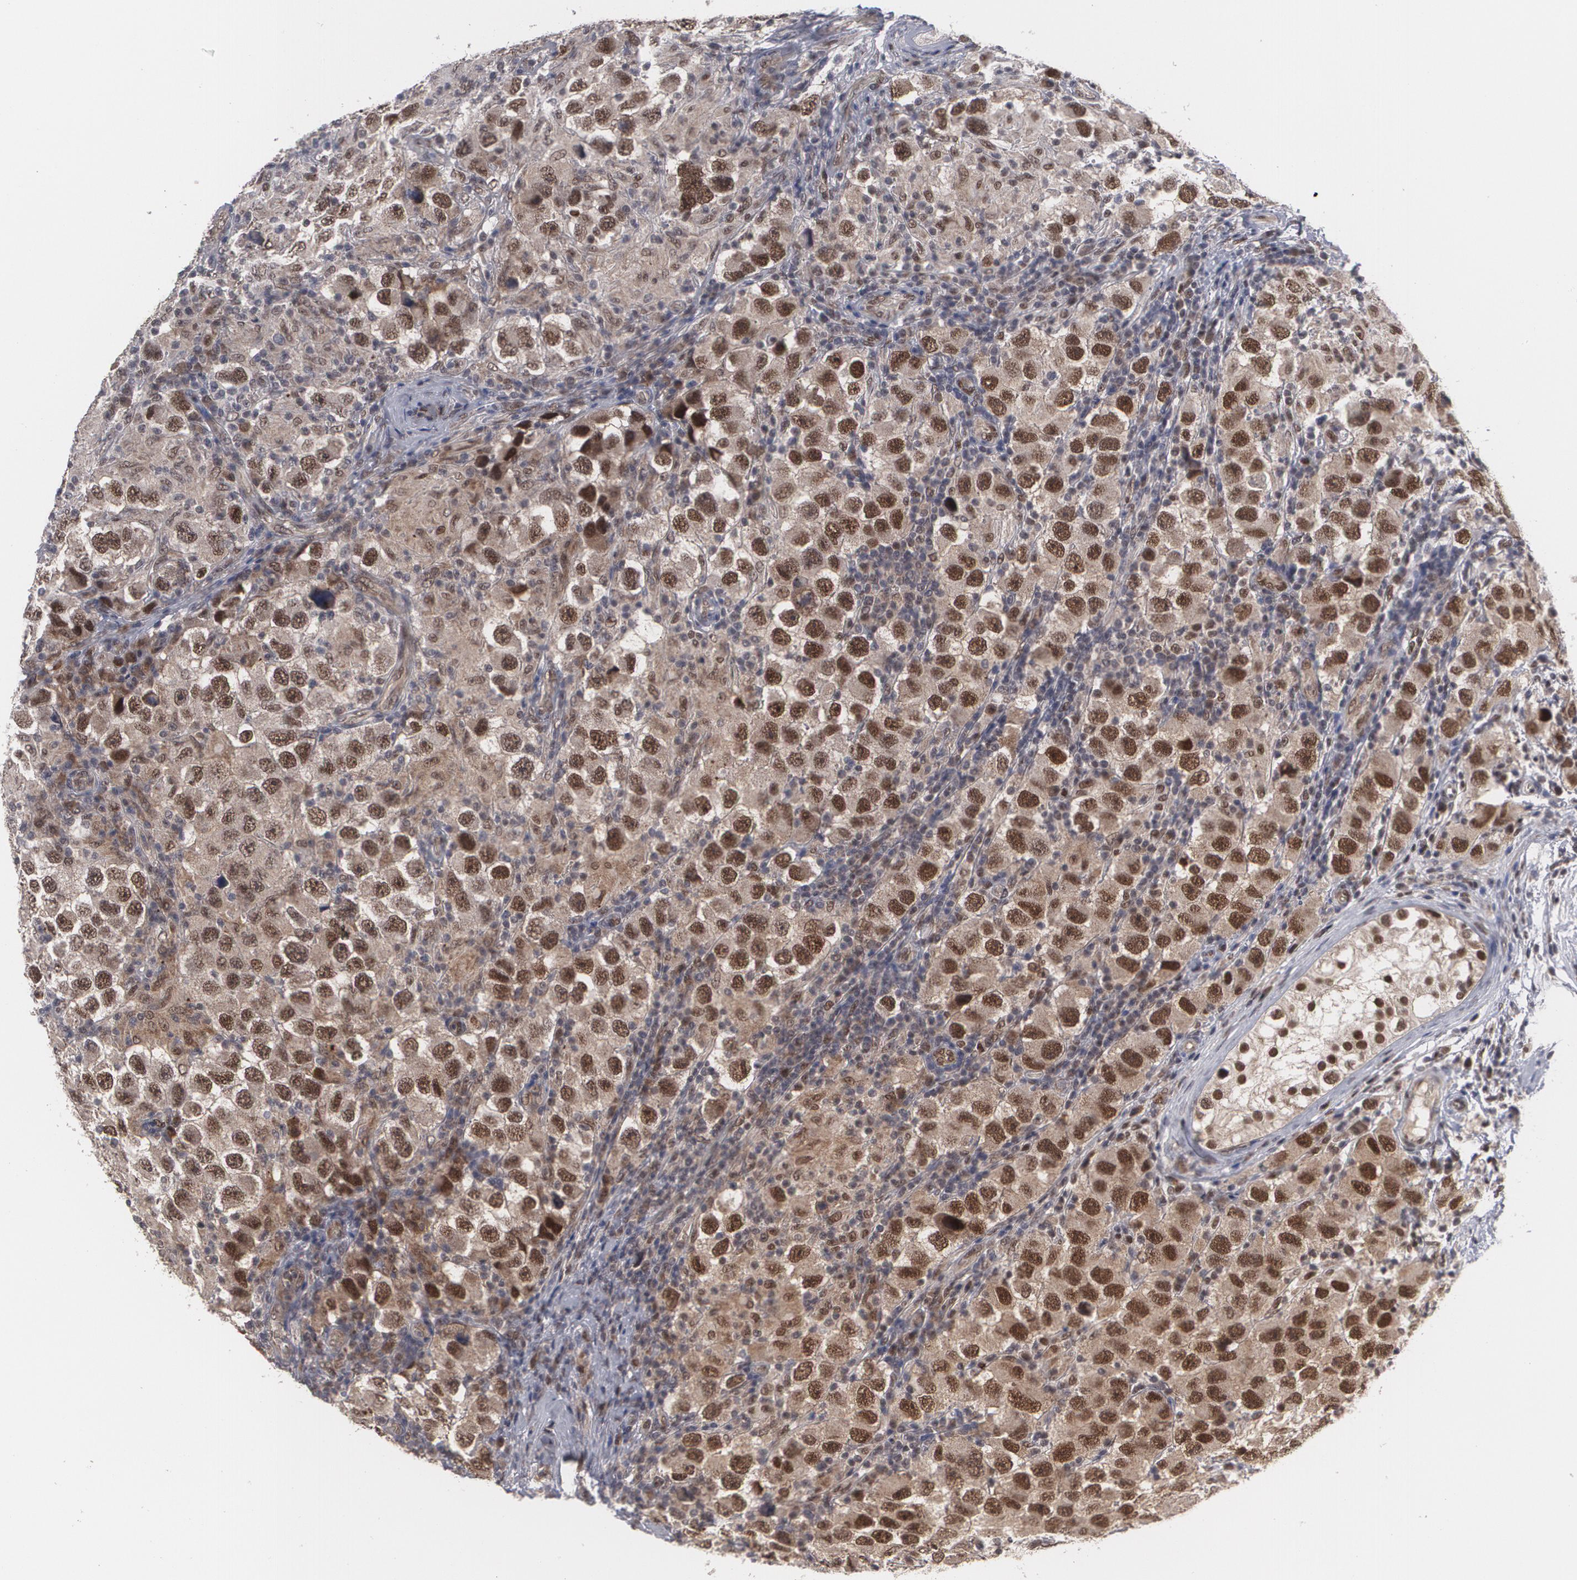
{"staining": {"intensity": "strong", "quantity": ">75%", "location": "nuclear"}, "tissue": "testis cancer", "cell_type": "Tumor cells", "image_type": "cancer", "snomed": [{"axis": "morphology", "description": "Carcinoma, Embryonal, NOS"}, {"axis": "topography", "description": "Testis"}], "caption": "The immunohistochemical stain highlights strong nuclear staining in tumor cells of testis cancer (embryonal carcinoma) tissue.", "gene": "INTS6", "patient": {"sex": "male", "age": 21}}